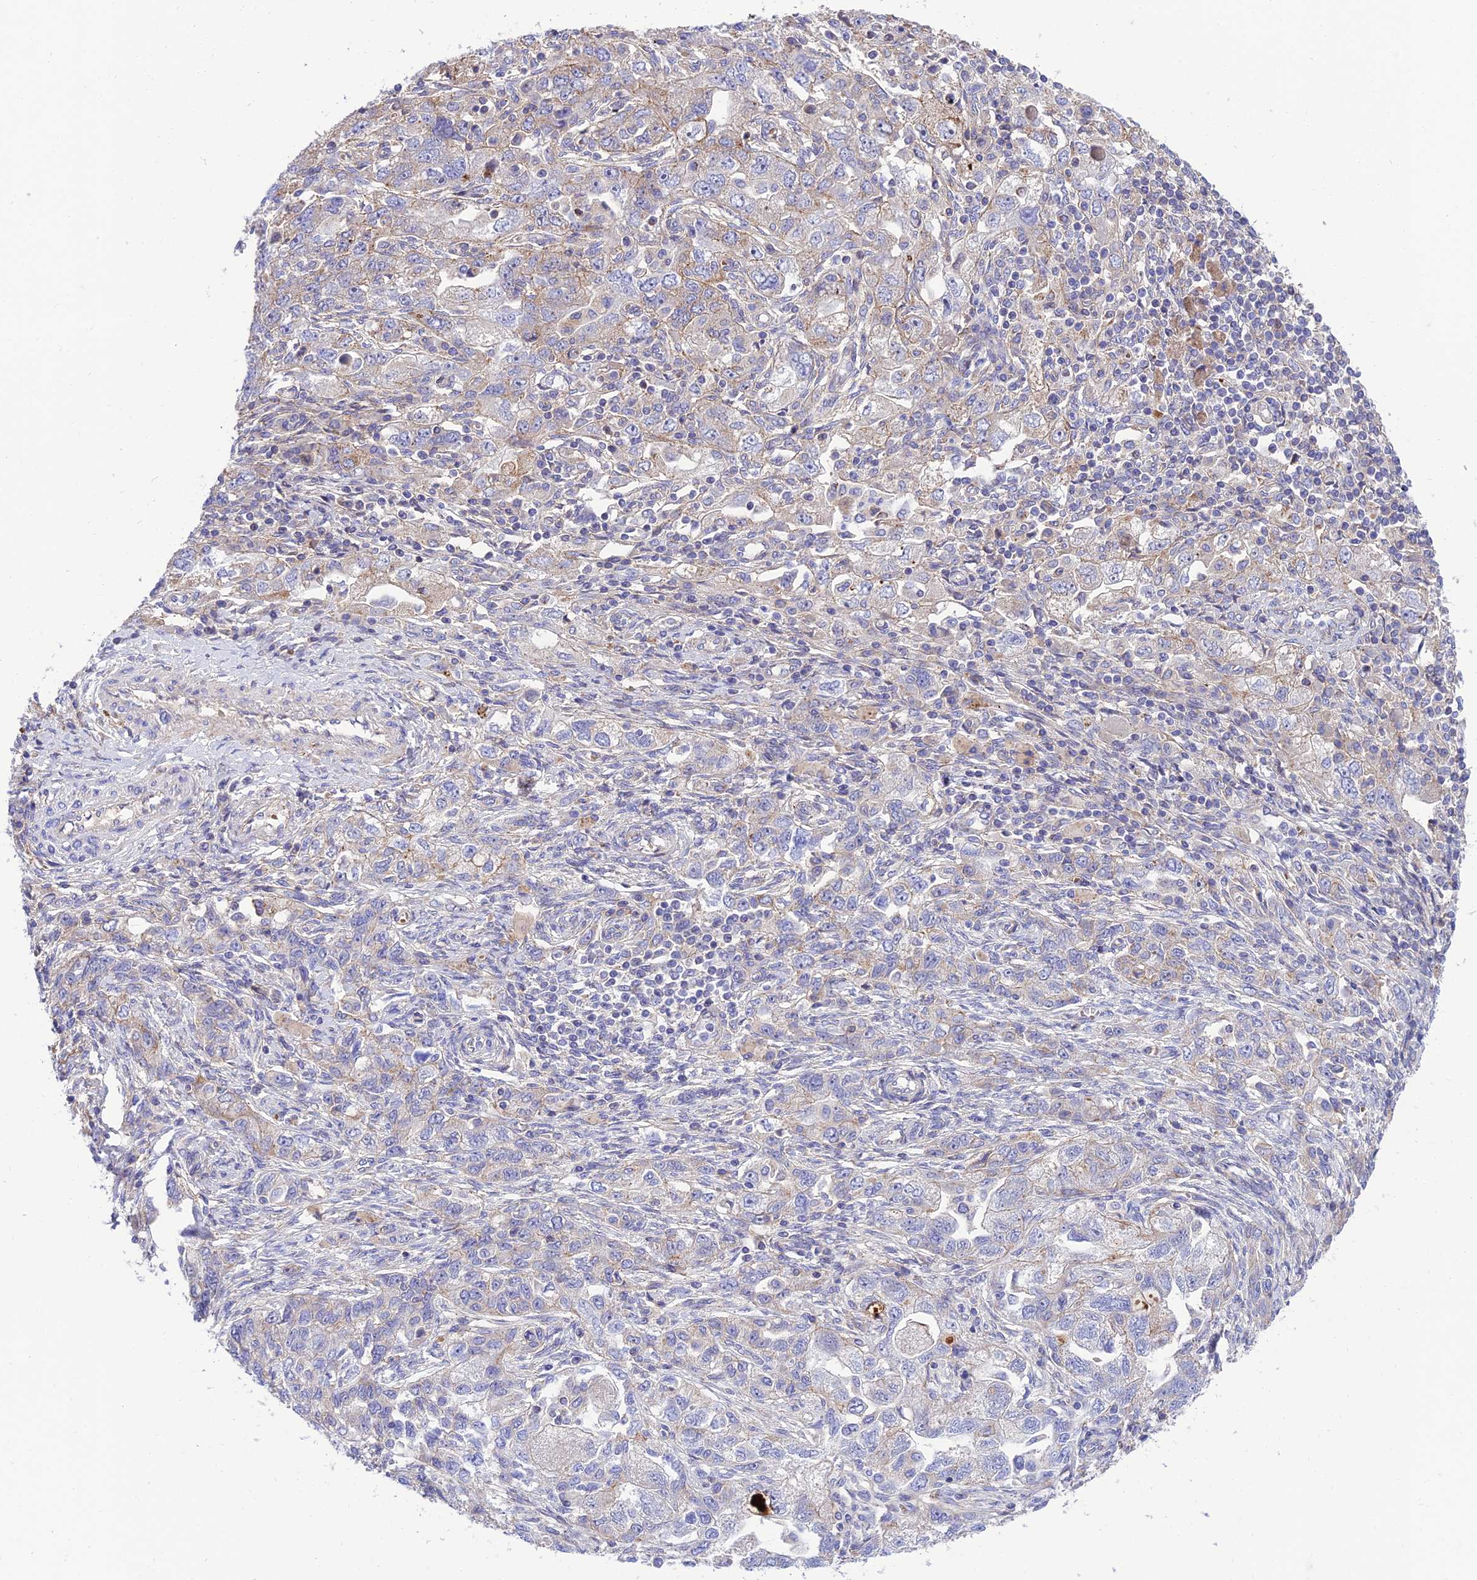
{"staining": {"intensity": "moderate", "quantity": "<25%", "location": "cytoplasmic/membranous"}, "tissue": "ovarian cancer", "cell_type": "Tumor cells", "image_type": "cancer", "snomed": [{"axis": "morphology", "description": "Carcinoma, NOS"}, {"axis": "morphology", "description": "Cystadenocarcinoma, serous, NOS"}, {"axis": "topography", "description": "Ovary"}], "caption": "Human ovarian carcinoma stained for a protein (brown) reveals moderate cytoplasmic/membranous positive staining in approximately <25% of tumor cells.", "gene": "CCDC157", "patient": {"sex": "female", "age": 69}}